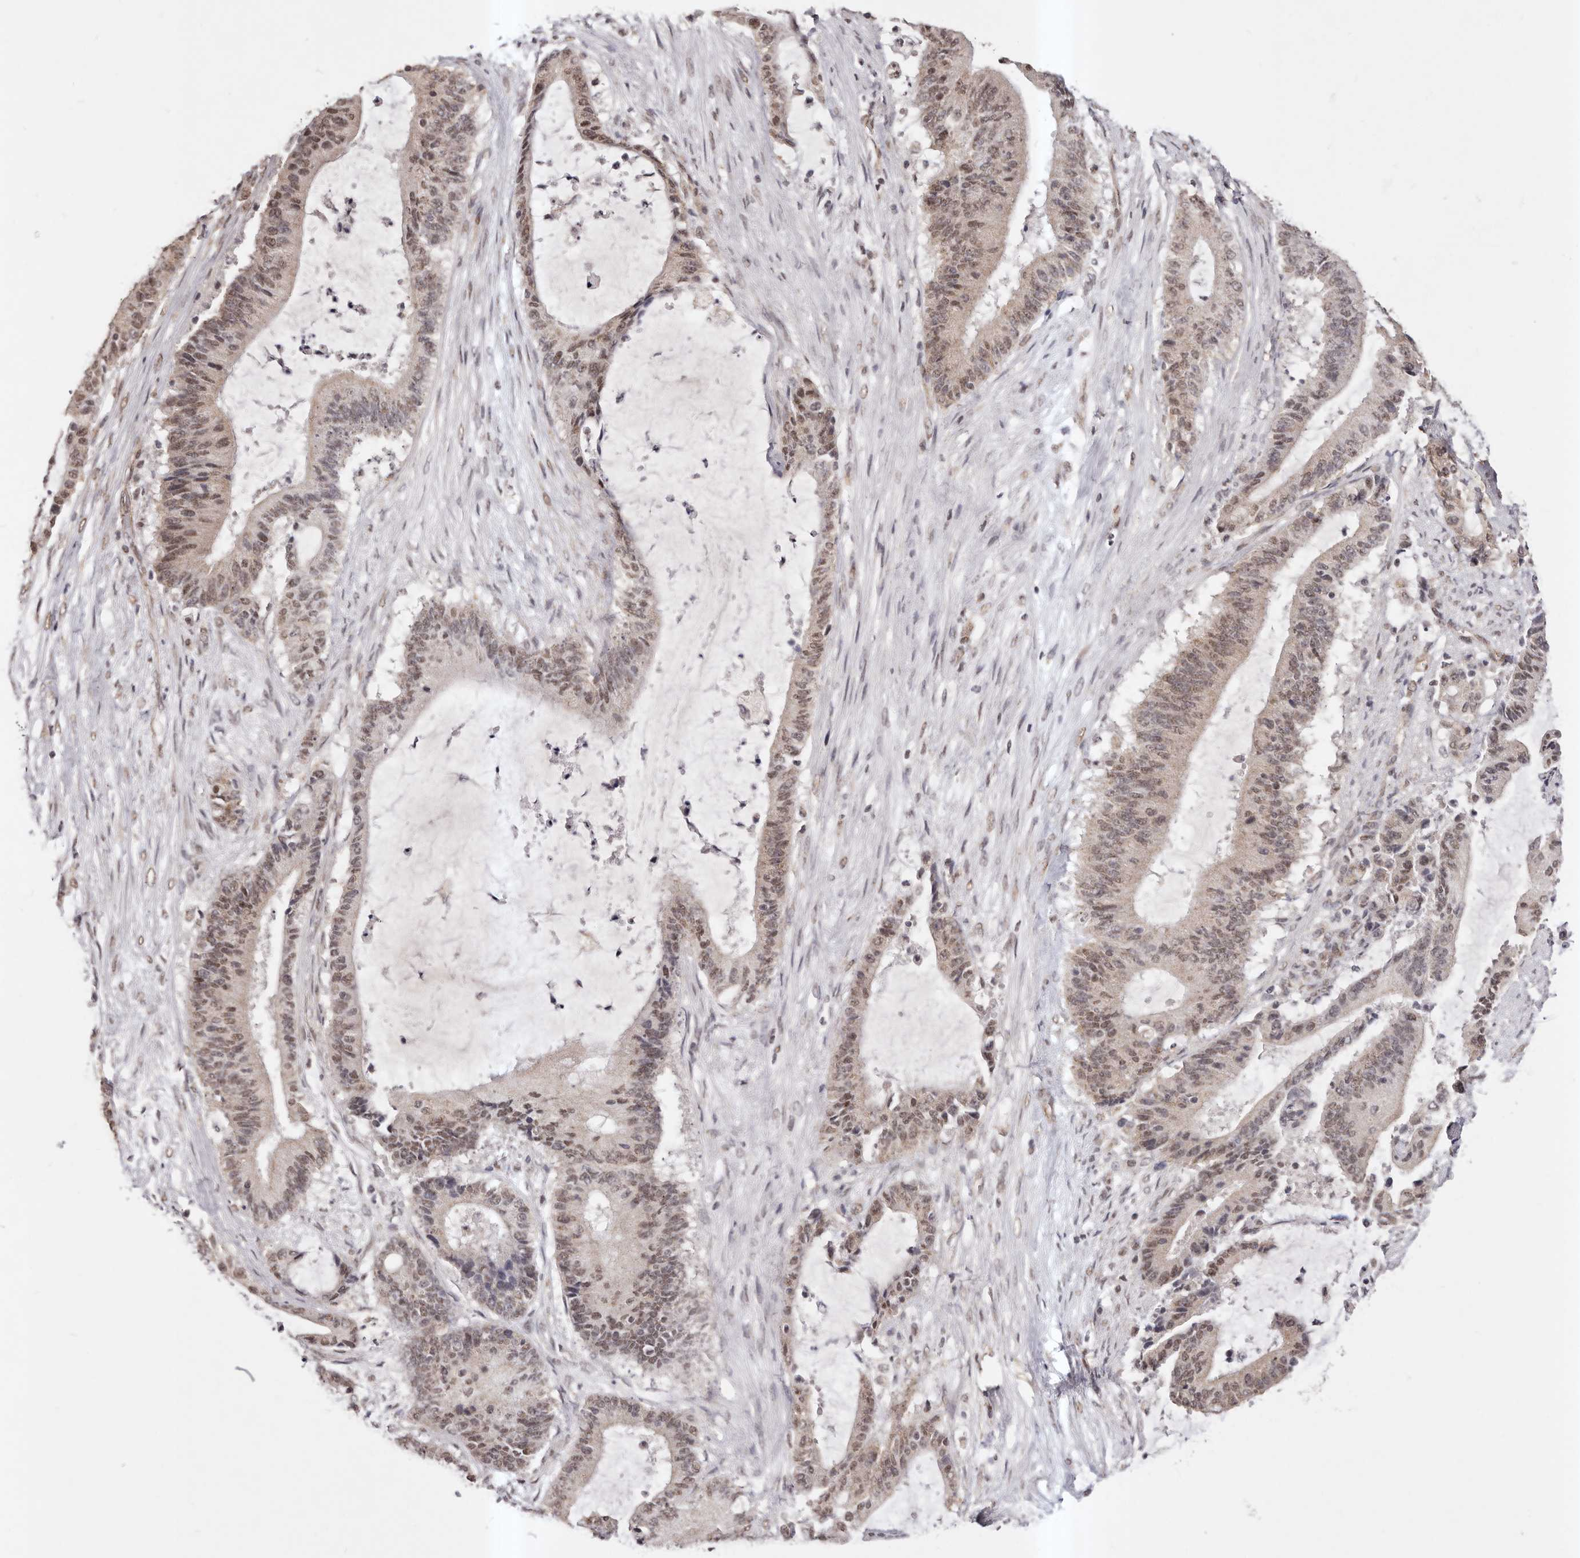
{"staining": {"intensity": "moderate", "quantity": ">75%", "location": "nuclear"}, "tissue": "liver cancer", "cell_type": "Tumor cells", "image_type": "cancer", "snomed": [{"axis": "morphology", "description": "Normal tissue, NOS"}, {"axis": "morphology", "description": "Cholangiocarcinoma"}, {"axis": "topography", "description": "Liver"}, {"axis": "topography", "description": "Peripheral nerve tissue"}], "caption": "Liver cancer tissue reveals moderate nuclear expression in about >75% of tumor cells, visualized by immunohistochemistry.", "gene": "RPS6KA5", "patient": {"sex": "female", "age": 73}}